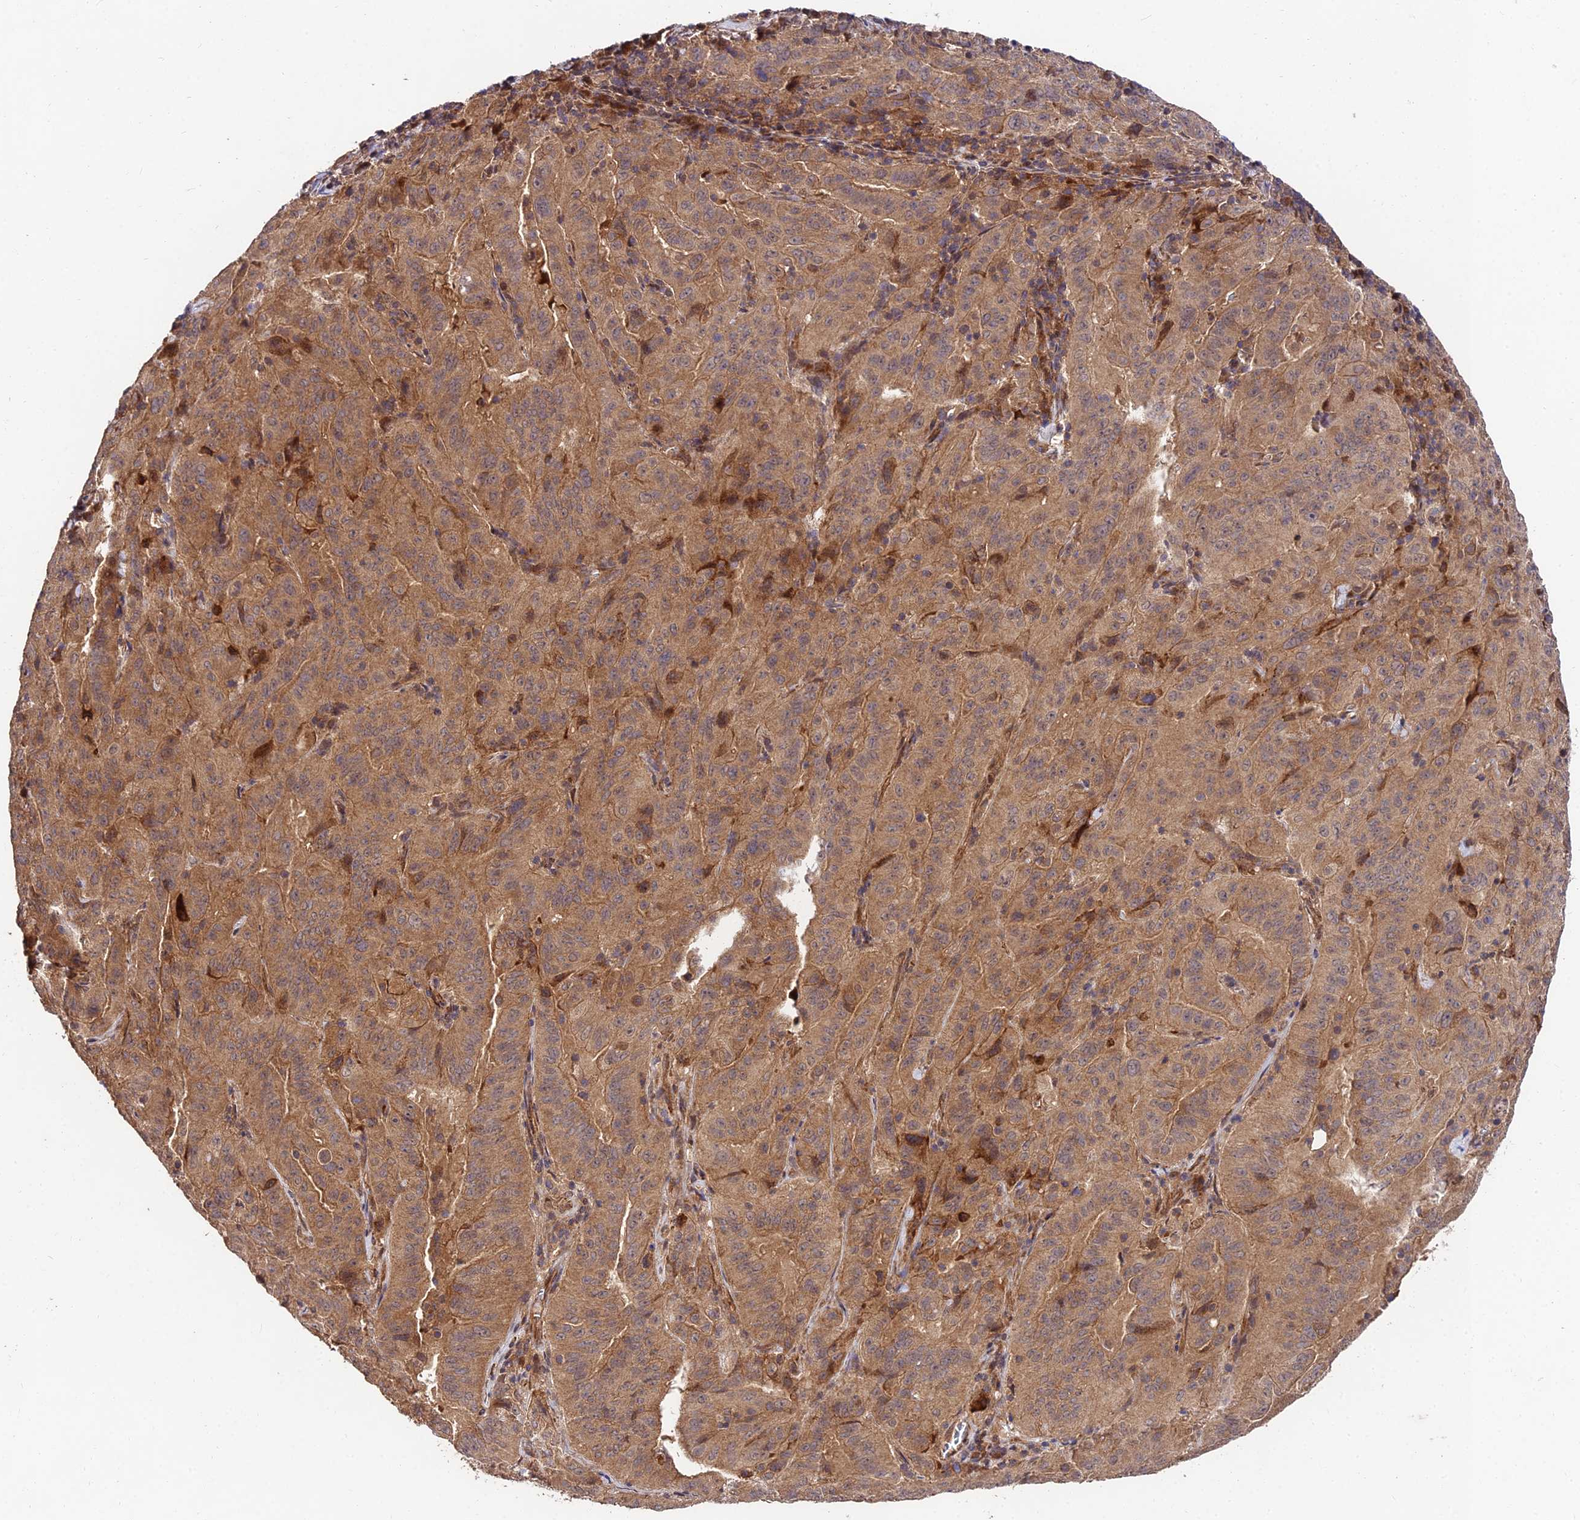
{"staining": {"intensity": "moderate", "quantity": ">75%", "location": "cytoplasmic/membranous"}, "tissue": "pancreatic cancer", "cell_type": "Tumor cells", "image_type": "cancer", "snomed": [{"axis": "morphology", "description": "Adenocarcinoma, NOS"}, {"axis": "topography", "description": "Pancreas"}], "caption": "Tumor cells show moderate cytoplasmic/membranous staining in about >75% of cells in adenocarcinoma (pancreatic).", "gene": "MKKS", "patient": {"sex": "male", "age": 63}}